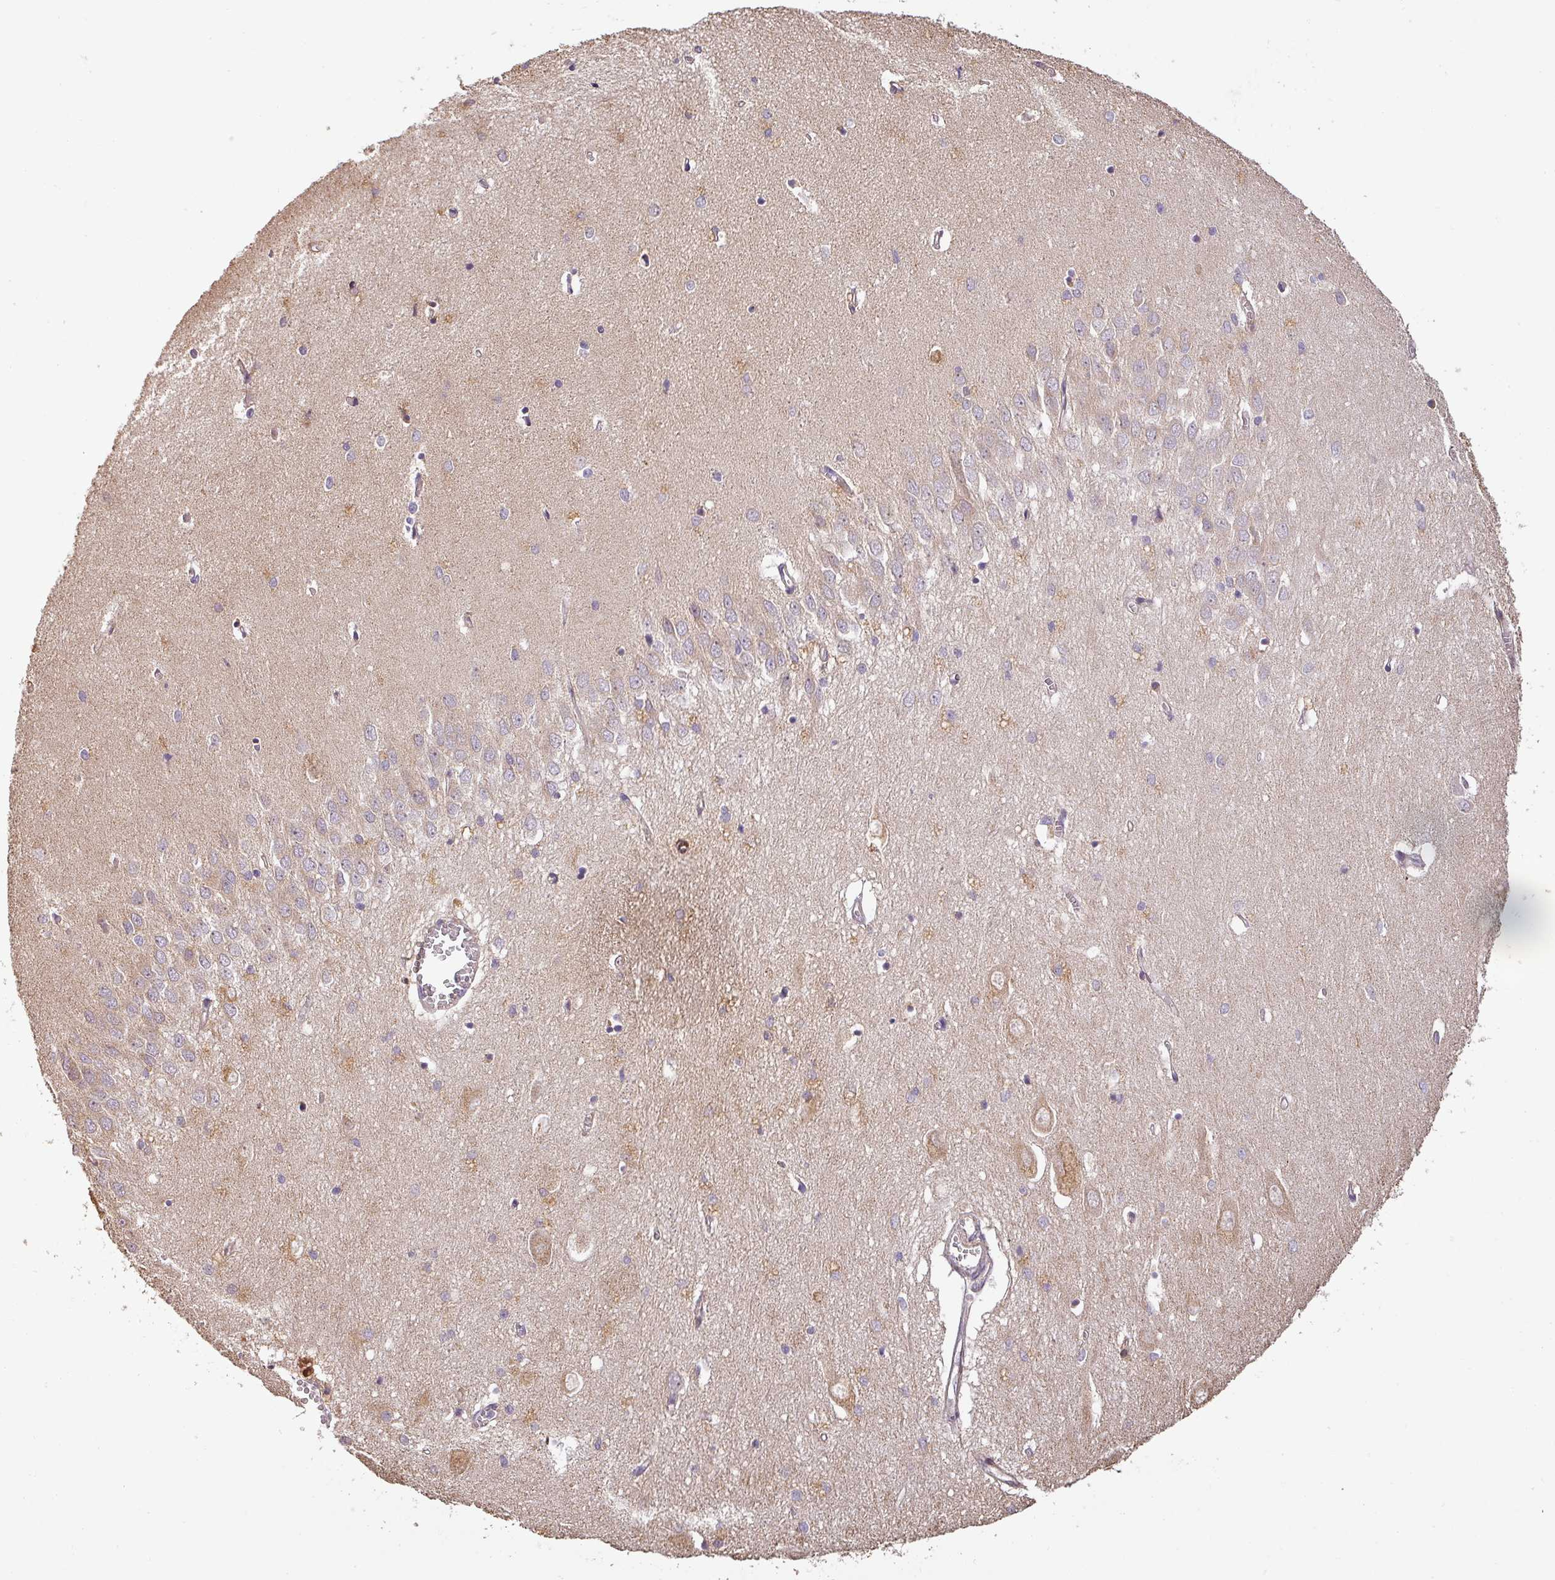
{"staining": {"intensity": "negative", "quantity": "none", "location": "none"}, "tissue": "hippocampus", "cell_type": "Glial cells", "image_type": "normal", "snomed": [{"axis": "morphology", "description": "Normal tissue, NOS"}, {"axis": "topography", "description": "Hippocampus"}], "caption": "Immunohistochemistry histopathology image of normal hippocampus stained for a protein (brown), which reveals no positivity in glial cells.", "gene": "BPIFB3", "patient": {"sex": "female", "age": 64}}